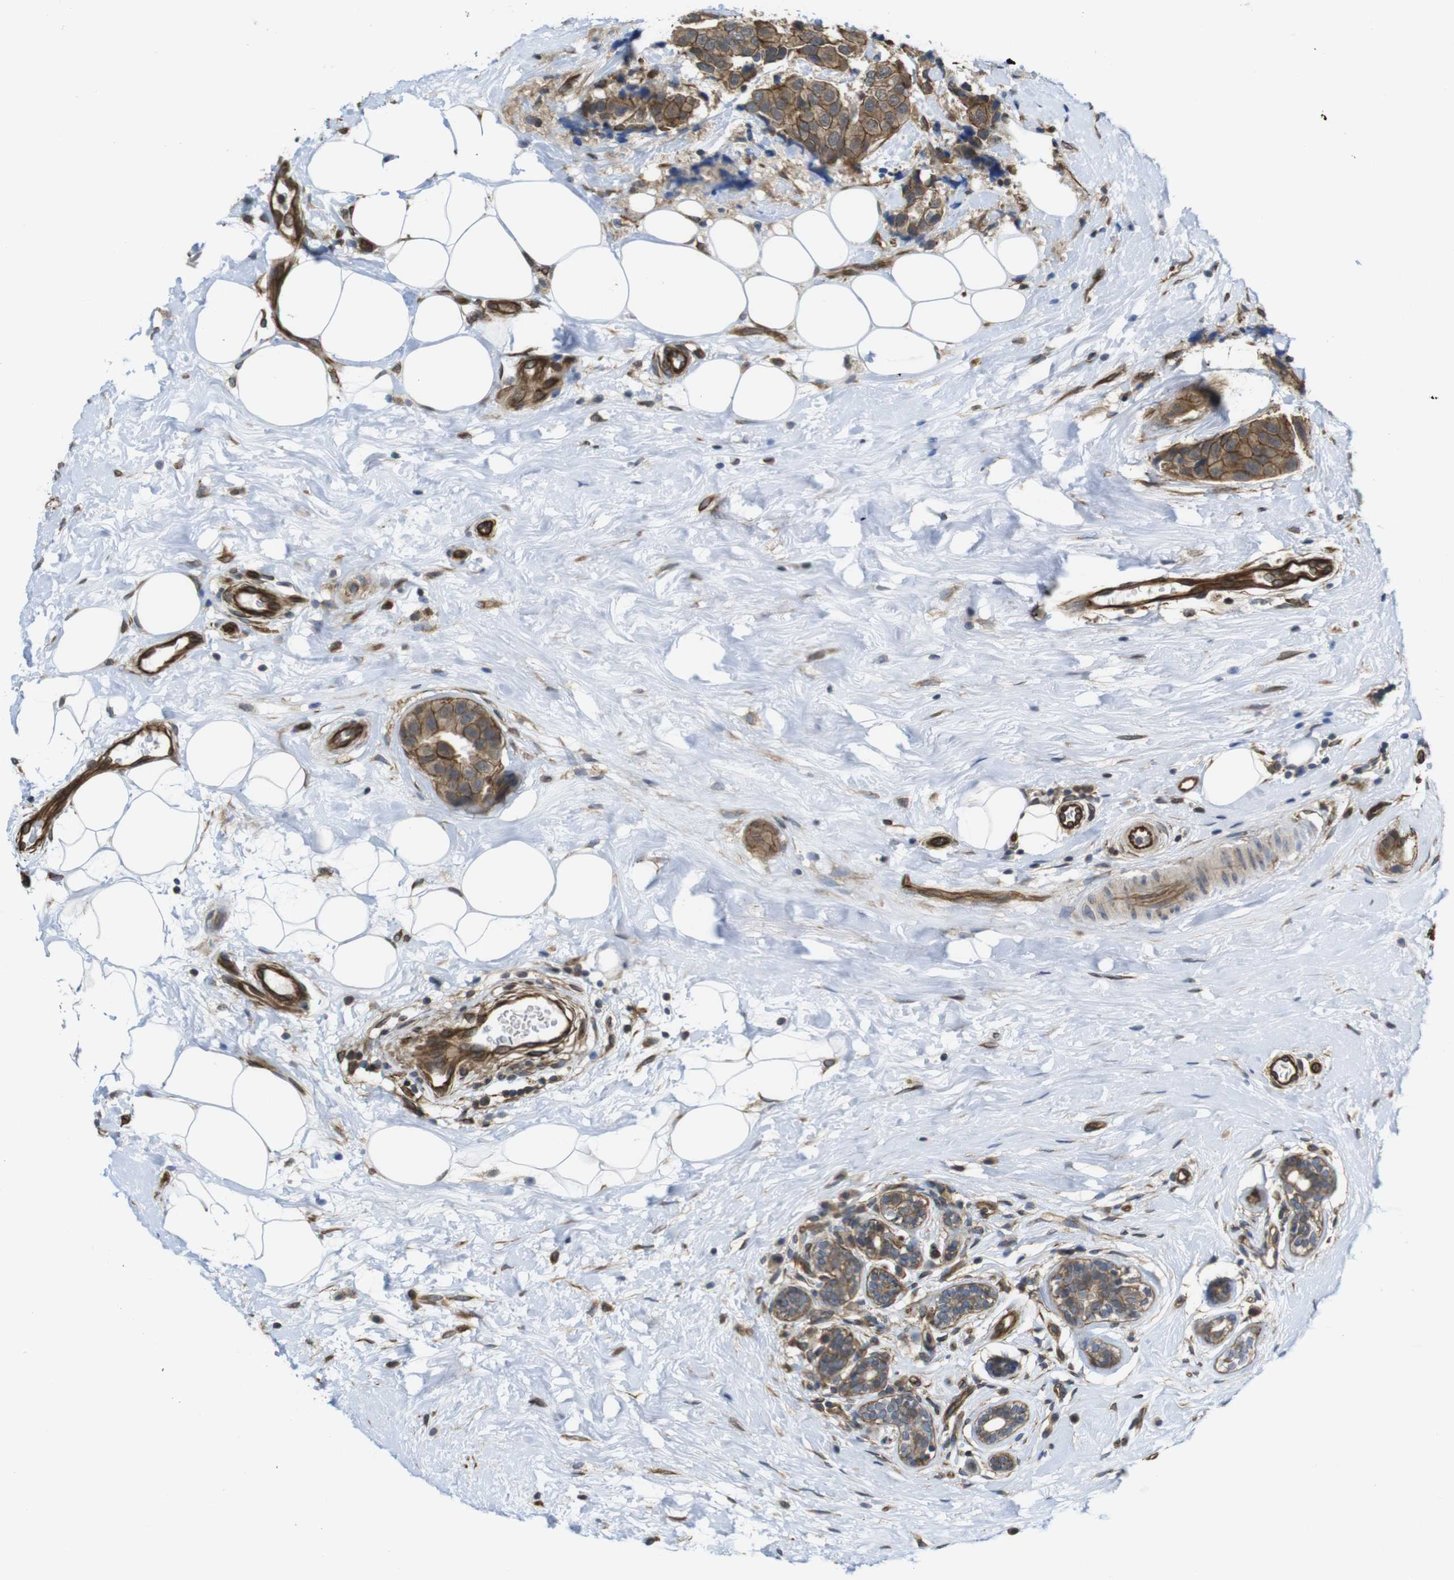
{"staining": {"intensity": "moderate", "quantity": ">75%", "location": "cytoplasmic/membranous"}, "tissue": "breast cancer", "cell_type": "Tumor cells", "image_type": "cancer", "snomed": [{"axis": "morphology", "description": "Normal tissue, NOS"}, {"axis": "morphology", "description": "Duct carcinoma"}, {"axis": "topography", "description": "Breast"}], "caption": "A micrograph of human breast cancer stained for a protein shows moderate cytoplasmic/membranous brown staining in tumor cells.", "gene": "ZDHHC5", "patient": {"sex": "female", "age": 39}}